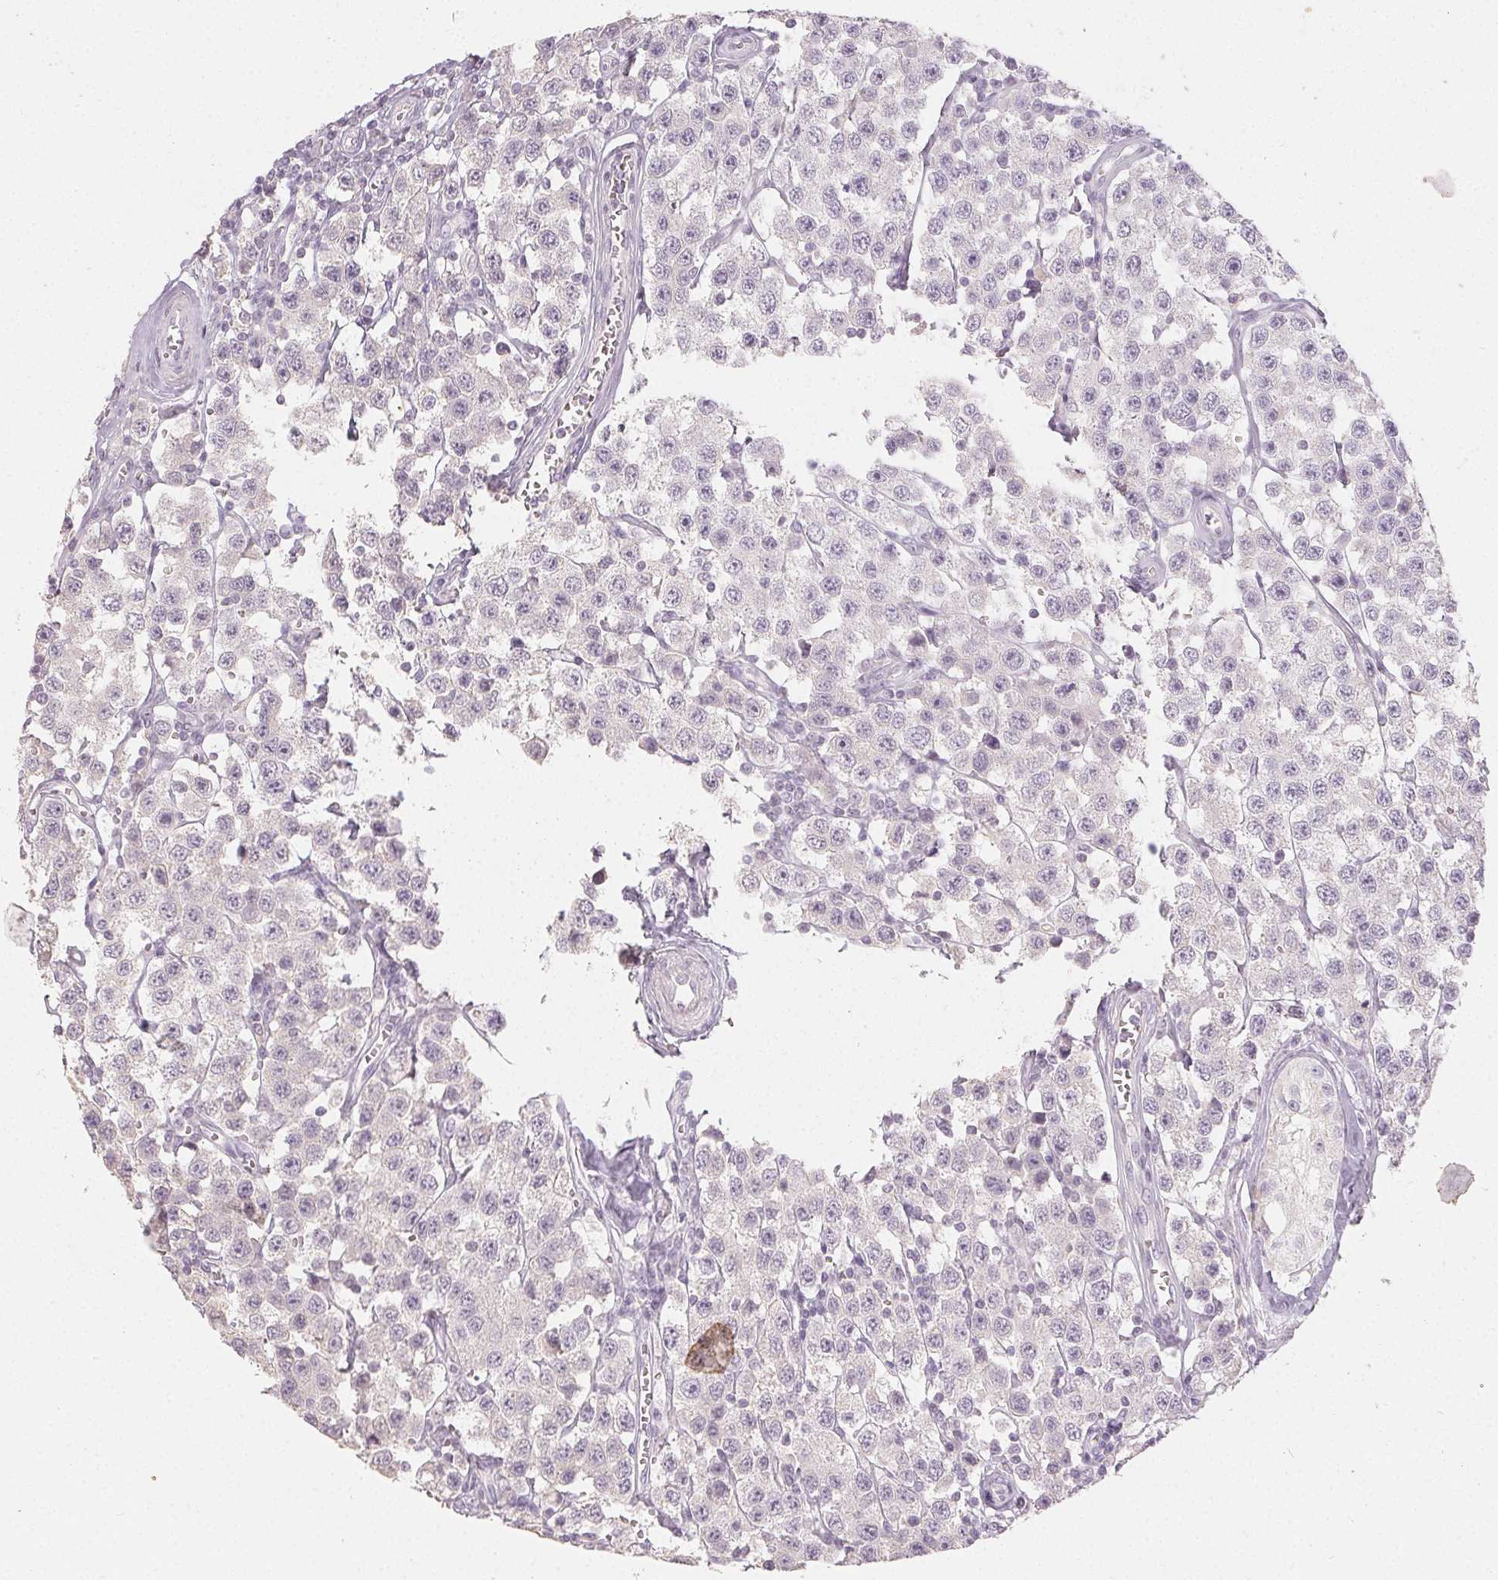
{"staining": {"intensity": "negative", "quantity": "none", "location": "none"}, "tissue": "testis cancer", "cell_type": "Tumor cells", "image_type": "cancer", "snomed": [{"axis": "morphology", "description": "Seminoma, NOS"}, {"axis": "topography", "description": "Testis"}], "caption": "Tumor cells show no significant protein expression in testis cancer (seminoma).", "gene": "LVRN", "patient": {"sex": "male", "age": 34}}